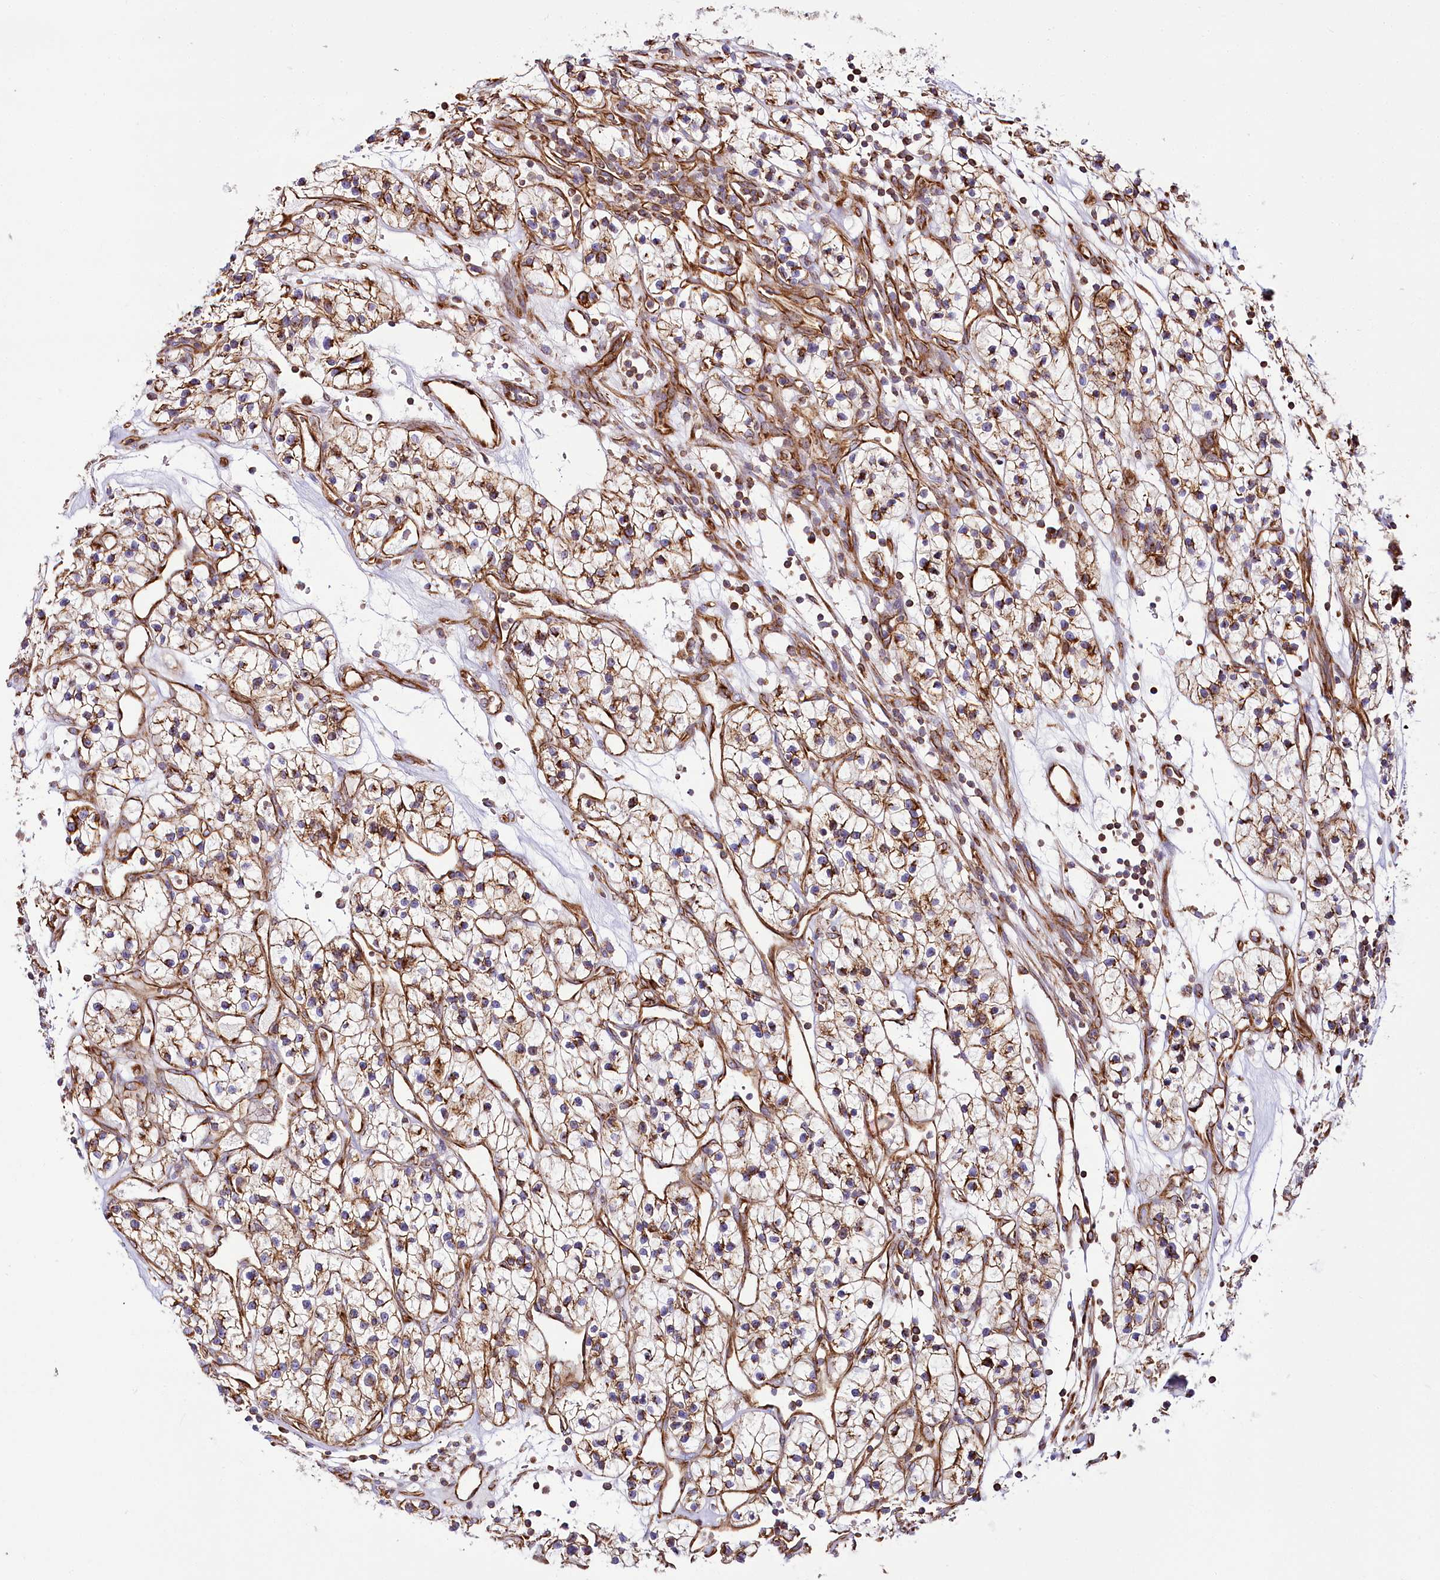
{"staining": {"intensity": "weak", "quantity": ">75%", "location": "cytoplasmic/membranous"}, "tissue": "renal cancer", "cell_type": "Tumor cells", "image_type": "cancer", "snomed": [{"axis": "morphology", "description": "Adenocarcinoma, NOS"}, {"axis": "topography", "description": "Kidney"}], "caption": "Immunohistochemical staining of renal adenocarcinoma reveals low levels of weak cytoplasmic/membranous positivity in about >75% of tumor cells.", "gene": "THUMPD3", "patient": {"sex": "female", "age": 57}}